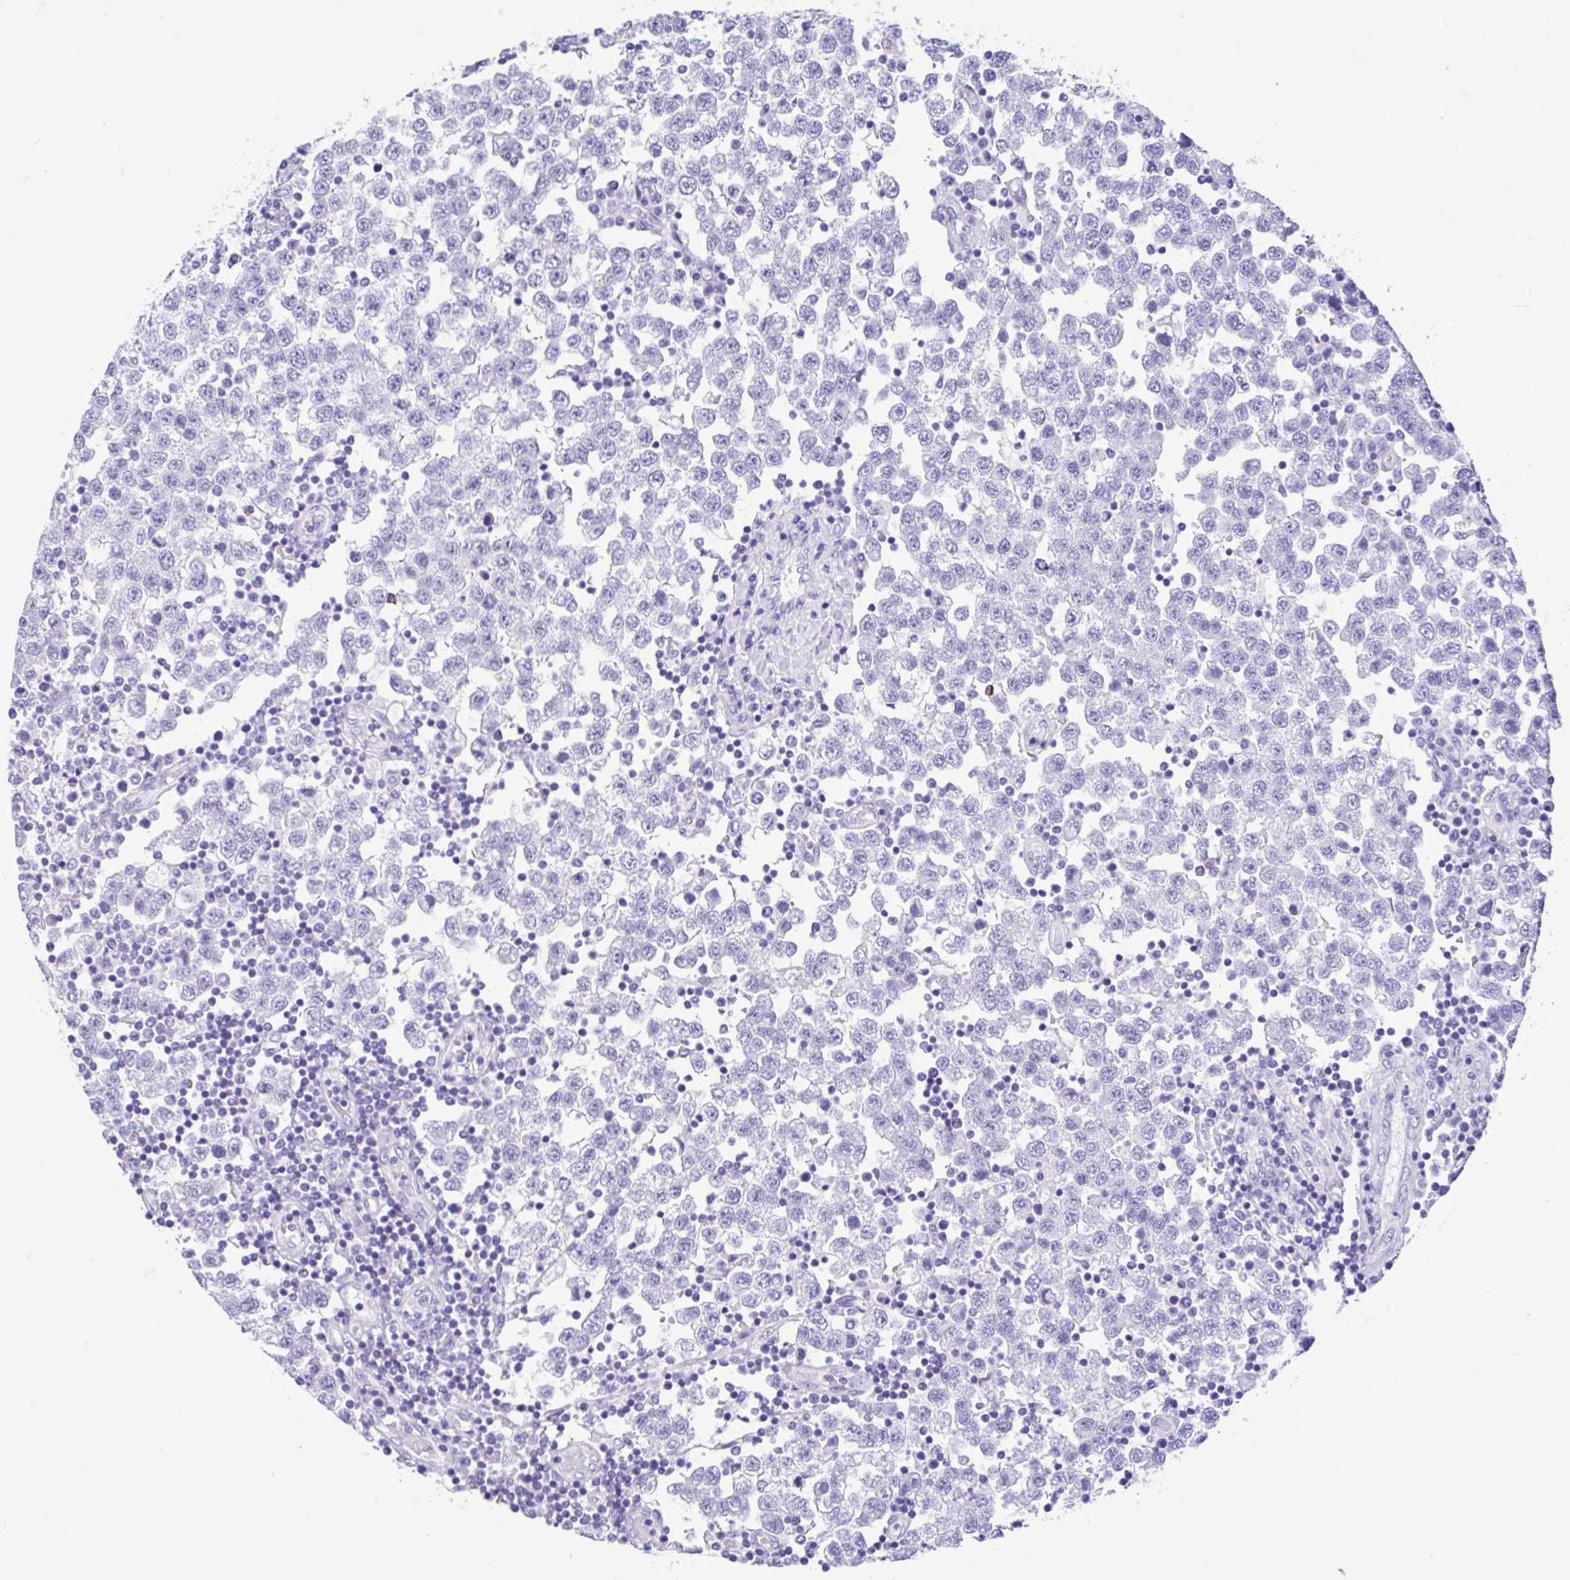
{"staining": {"intensity": "negative", "quantity": "none", "location": "none"}, "tissue": "testis cancer", "cell_type": "Tumor cells", "image_type": "cancer", "snomed": [{"axis": "morphology", "description": "Seminoma, NOS"}, {"axis": "topography", "description": "Testis"}], "caption": "Tumor cells are negative for brown protein staining in testis cancer.", "gene": "IAPP", "patient": {"sex": "male", "age": 34}}